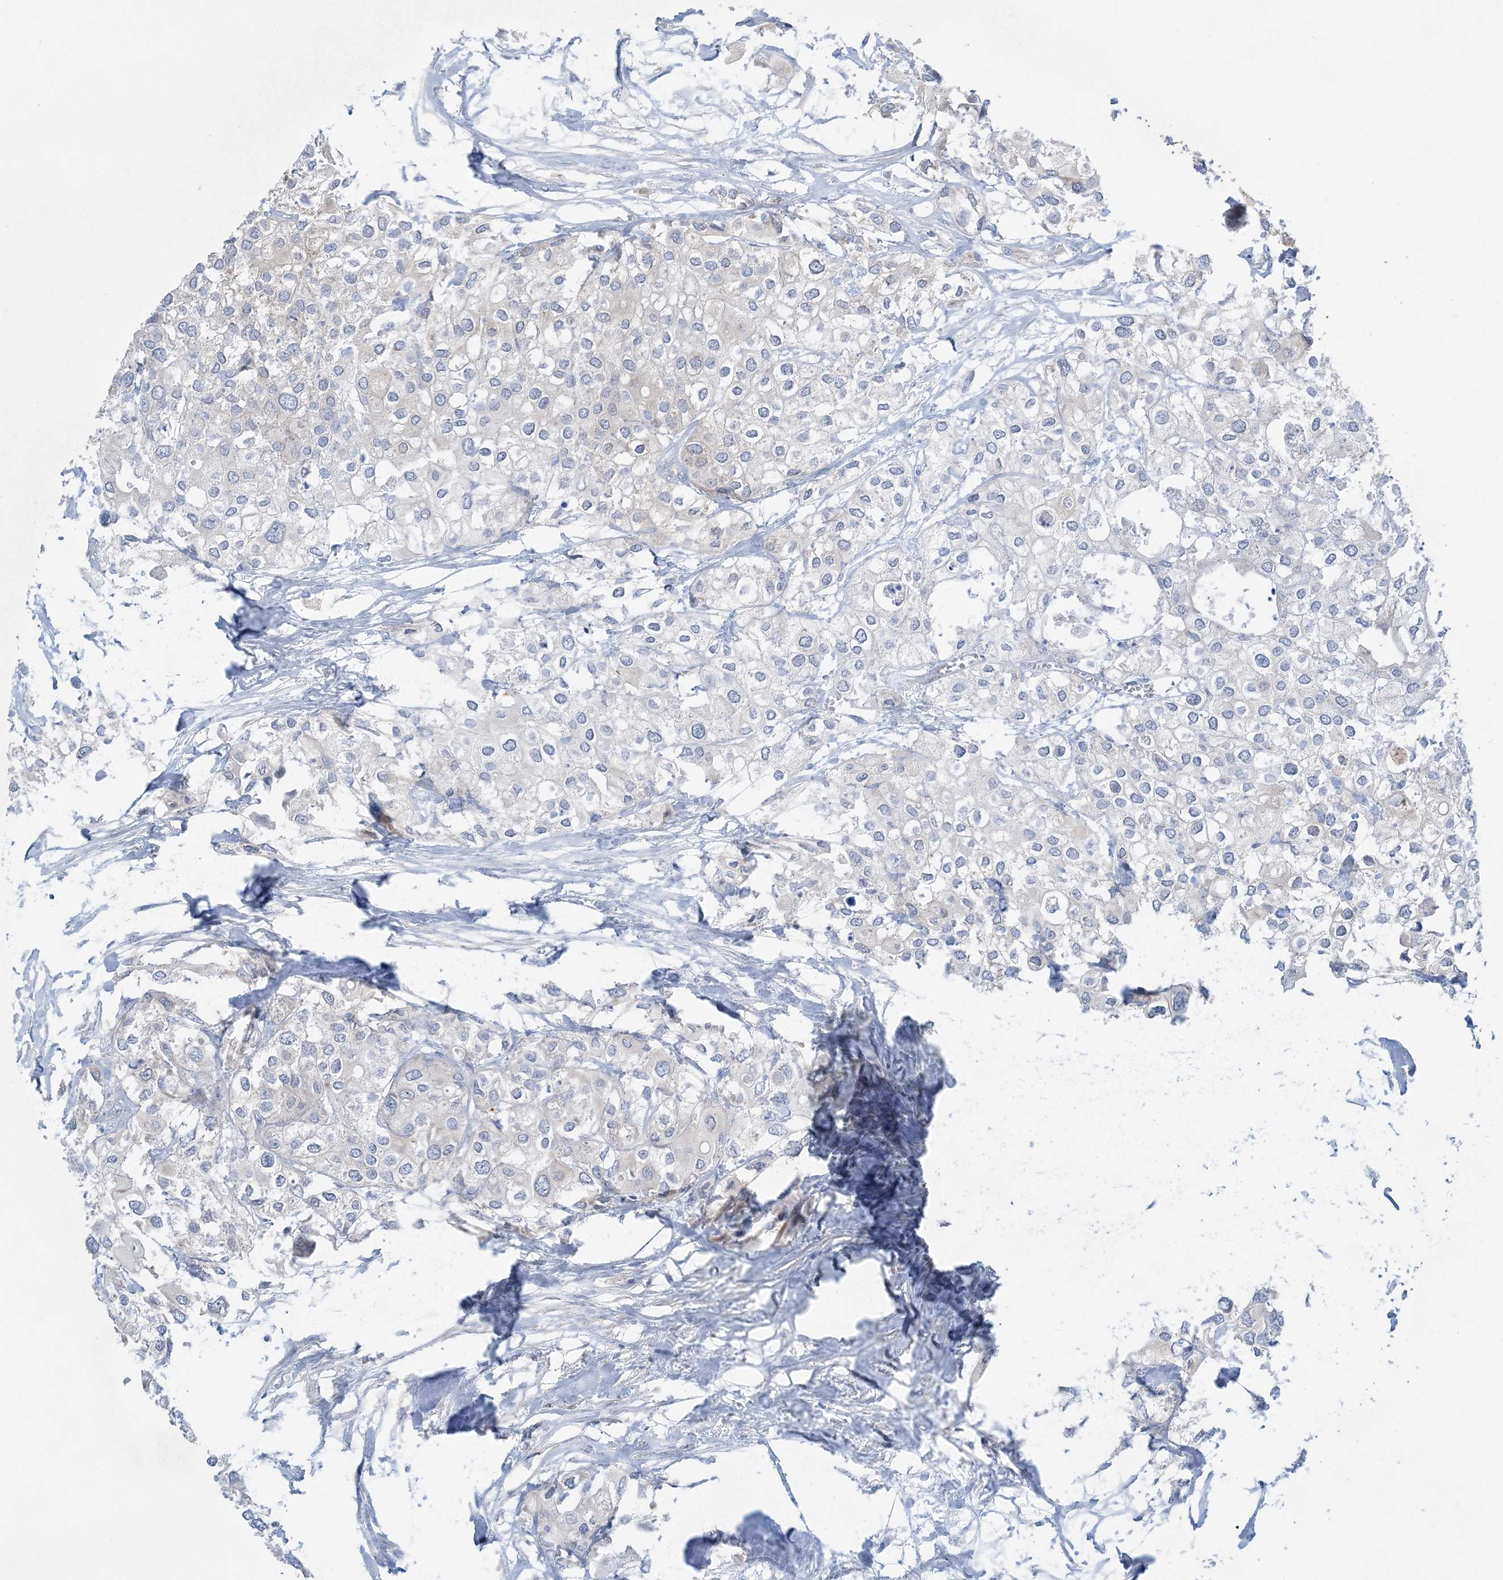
{"staining": {"intensity": "weak", "quantity": "<25%", "location": "cytoplasmic/membranous"}, "tissue": "urothelial cancer", "cell_type": "Tumor cells", "image_type": "cancer", "snomed": [{"axis": "morphology", "description": "Urothelial carcinoma, High grade"}, {"axis": "topography", "description": "Urinary bladder"}], "caption": "Protein analysis of urothelial cancer displays no significant expression in tumor cells.", "gene": "MRPS18A", "patient": {"sex": "male", "age": 64}}